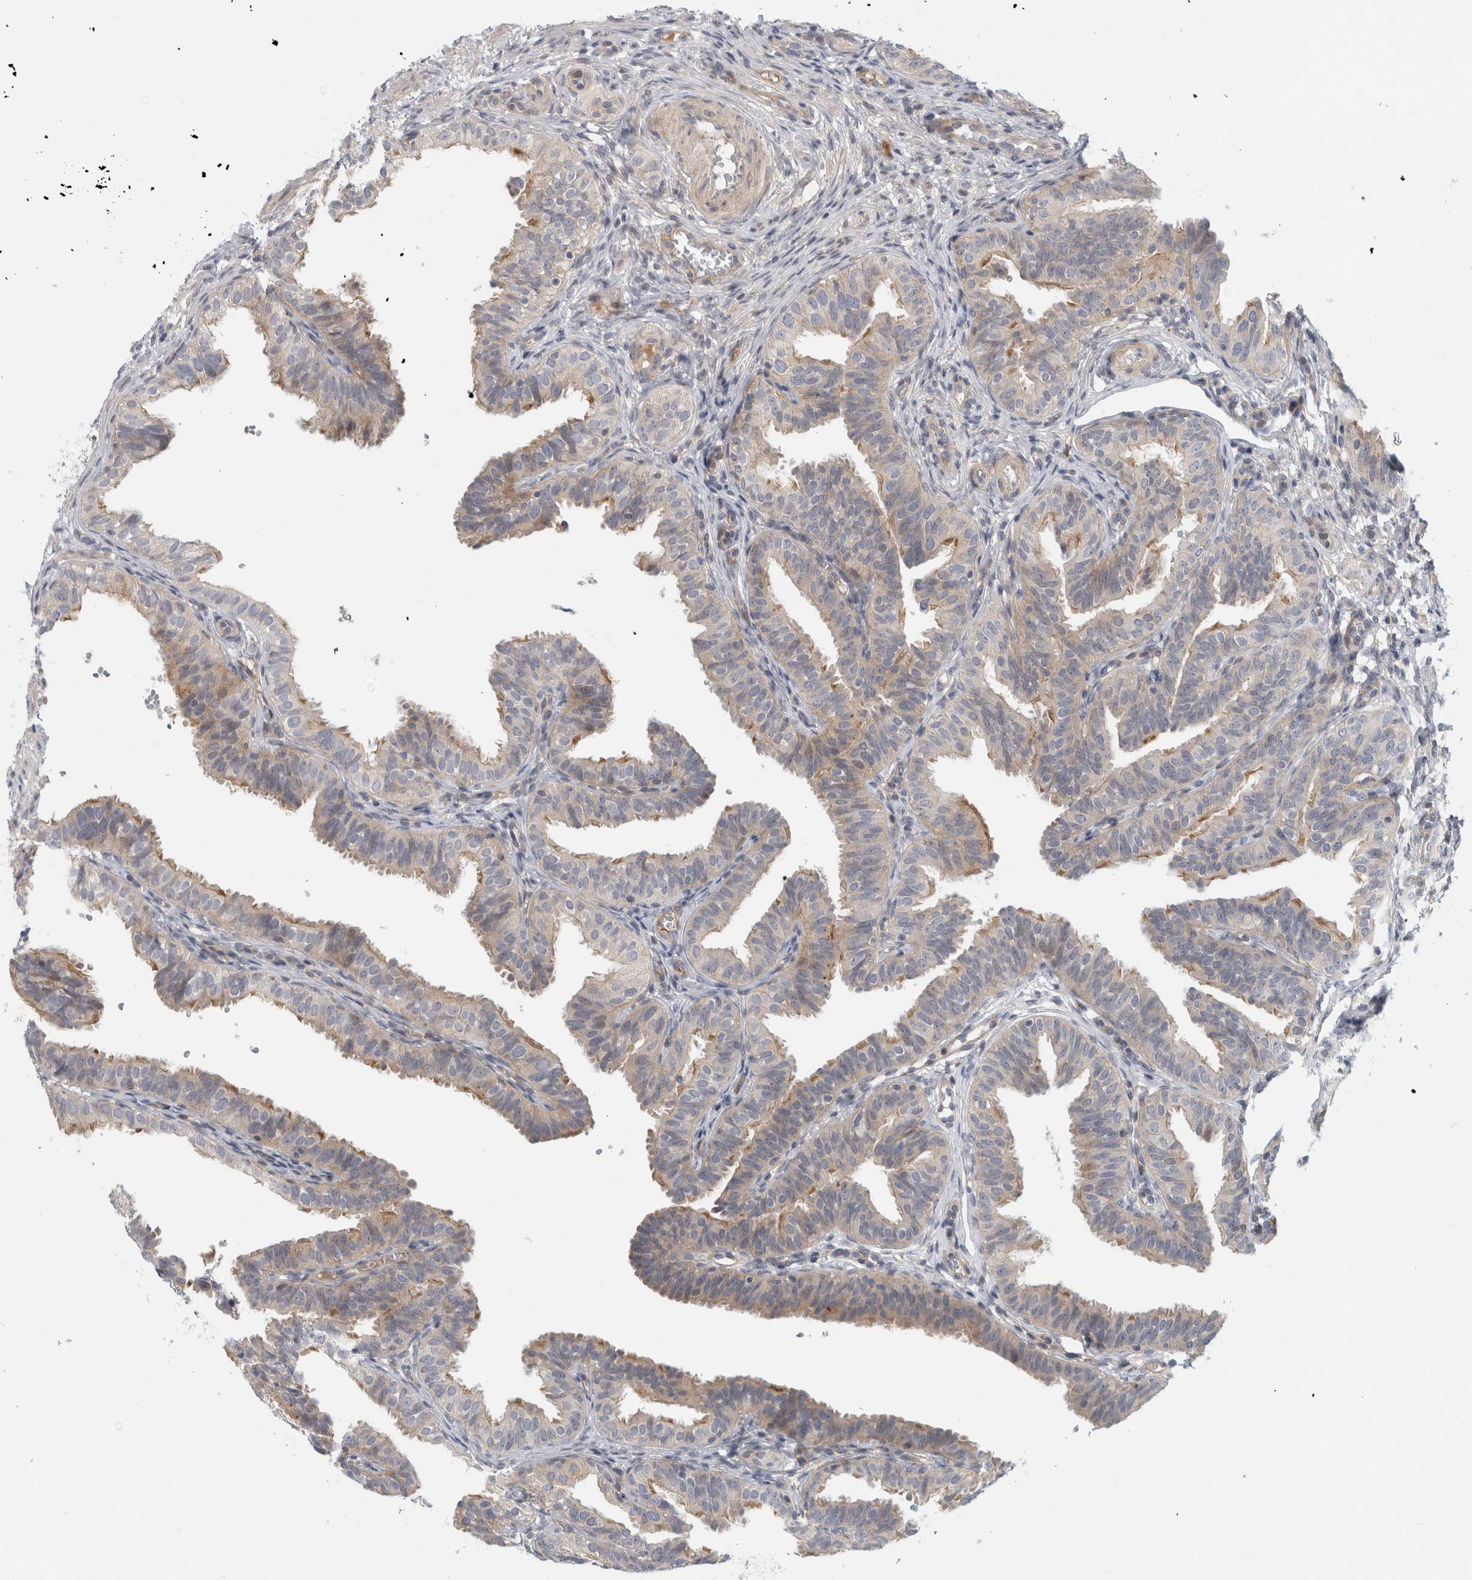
{"staining": {"intensity": "weak", "quantity": "25%-75%", "location": "cytoplasmic/membranous"}, "tissue": "fallopian tube", "cell_type": "Glandular cells", "image_type": "normal", "snomed": [{"axis": "morphology", "description": "Normal tissue, NOS"}, {"axis": "topography", "description": "Fallopian tube"}], "caption": "Unremarkable fallopian tube reveals weak cytoplasmic/membranous expression in about 25%-75% of glandular cells, visualized by immunohistochemistry.", "gene": "ZNF804B", "patient": {"sex": "female", "age": 35}}